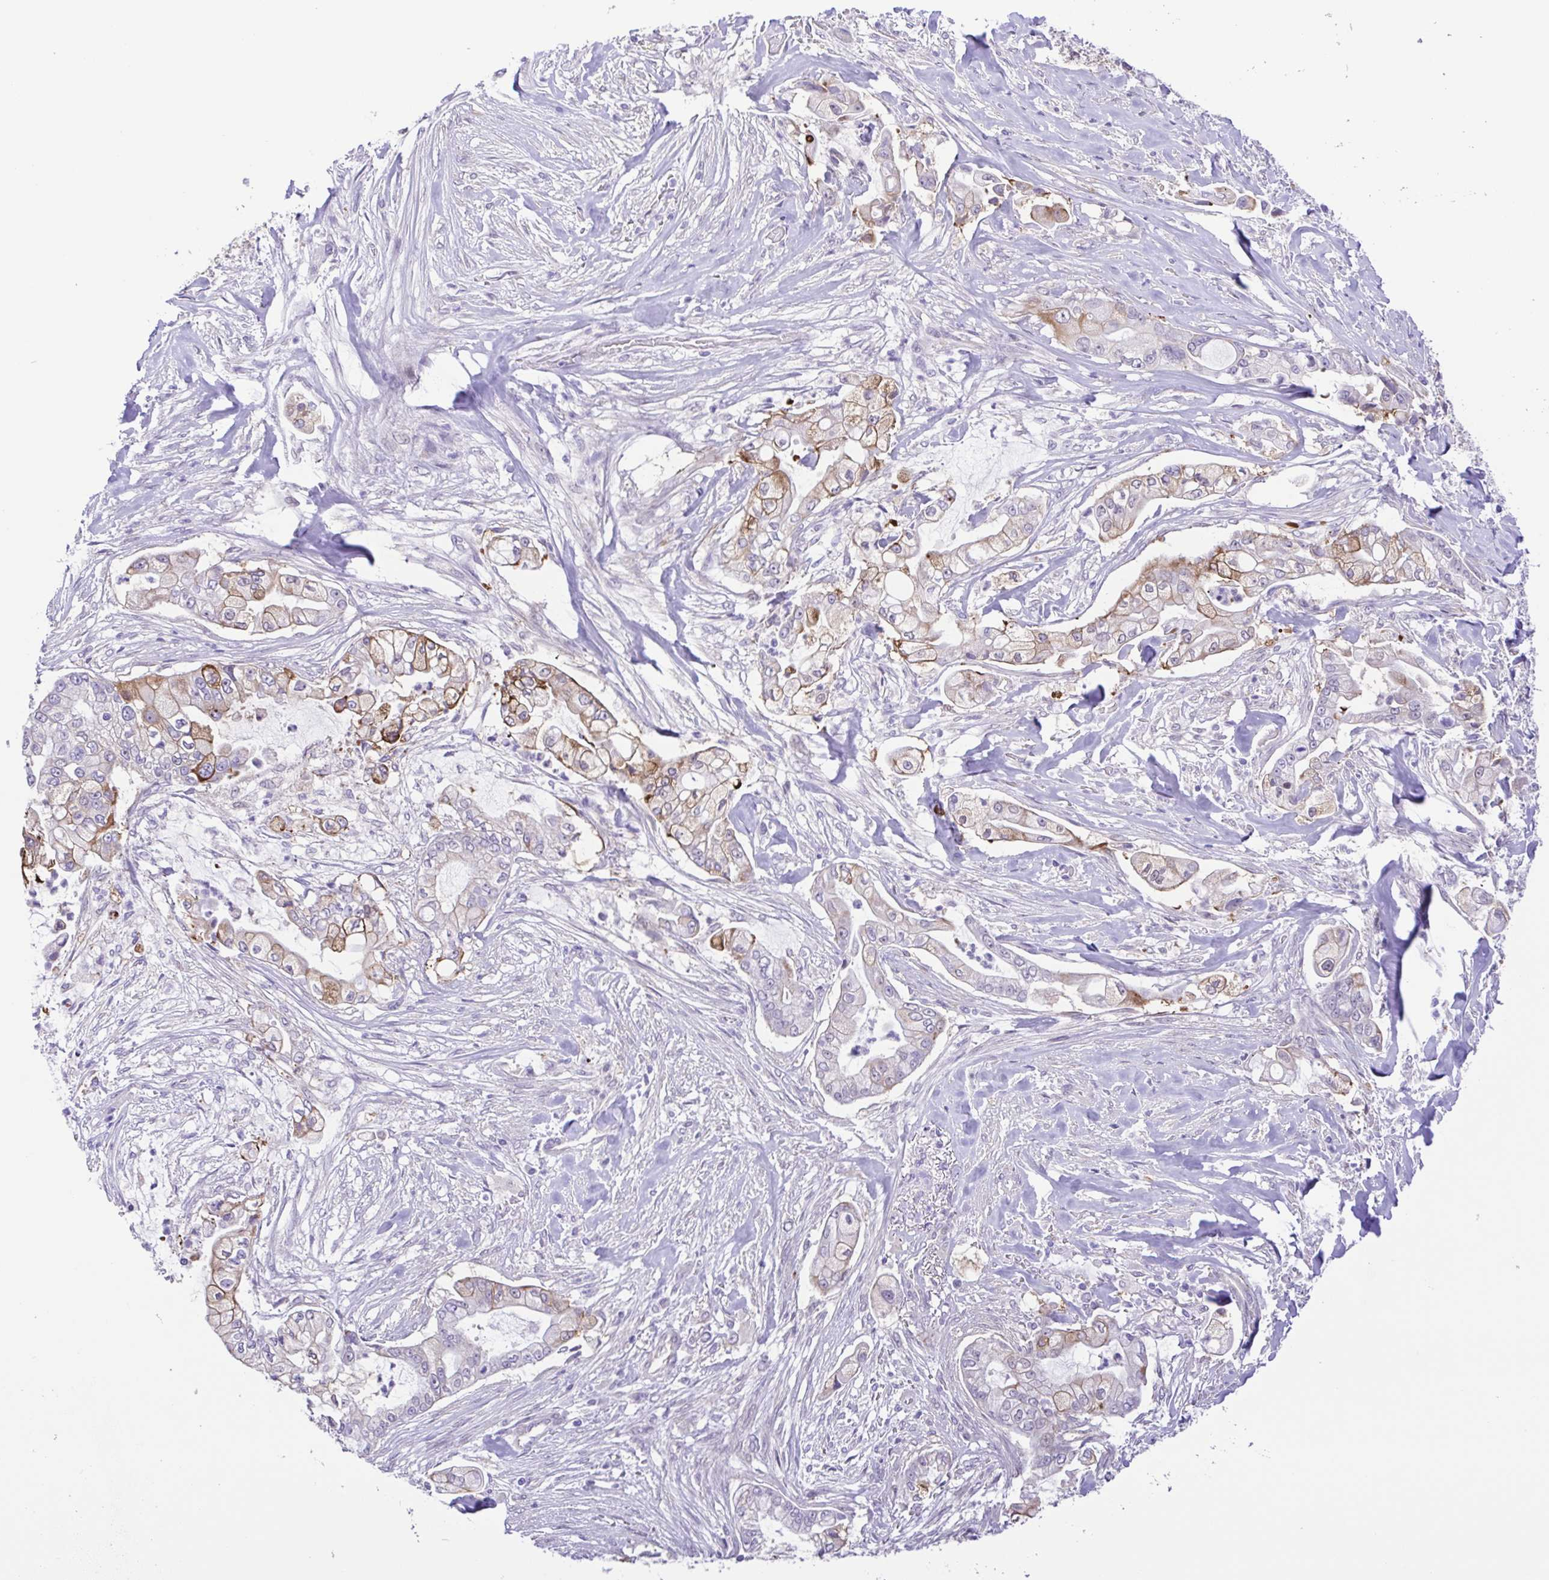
{"staining": {"intensity": "moderate", "quantity": "25%-75%", "location": "cytoplasmic/membranous"}, "tissue": "pancreatic cancer", "cell_type": "Tumor cells", "image_type": "cancer", "snomed": [{"axis": "morphology", "description": "Adenocarcinoma, NOS"}, {"axis": "topography", "description": "Pancreas"}], "caption": "Pancreatic cancer stained with immunohistochemistry (IHC) exhibits moderate cytoplasmic/membranous staining in about 25%-75% of tumor cells.", "gene": "DCLK2", "patient": {"sex": "female", "age": 69}}